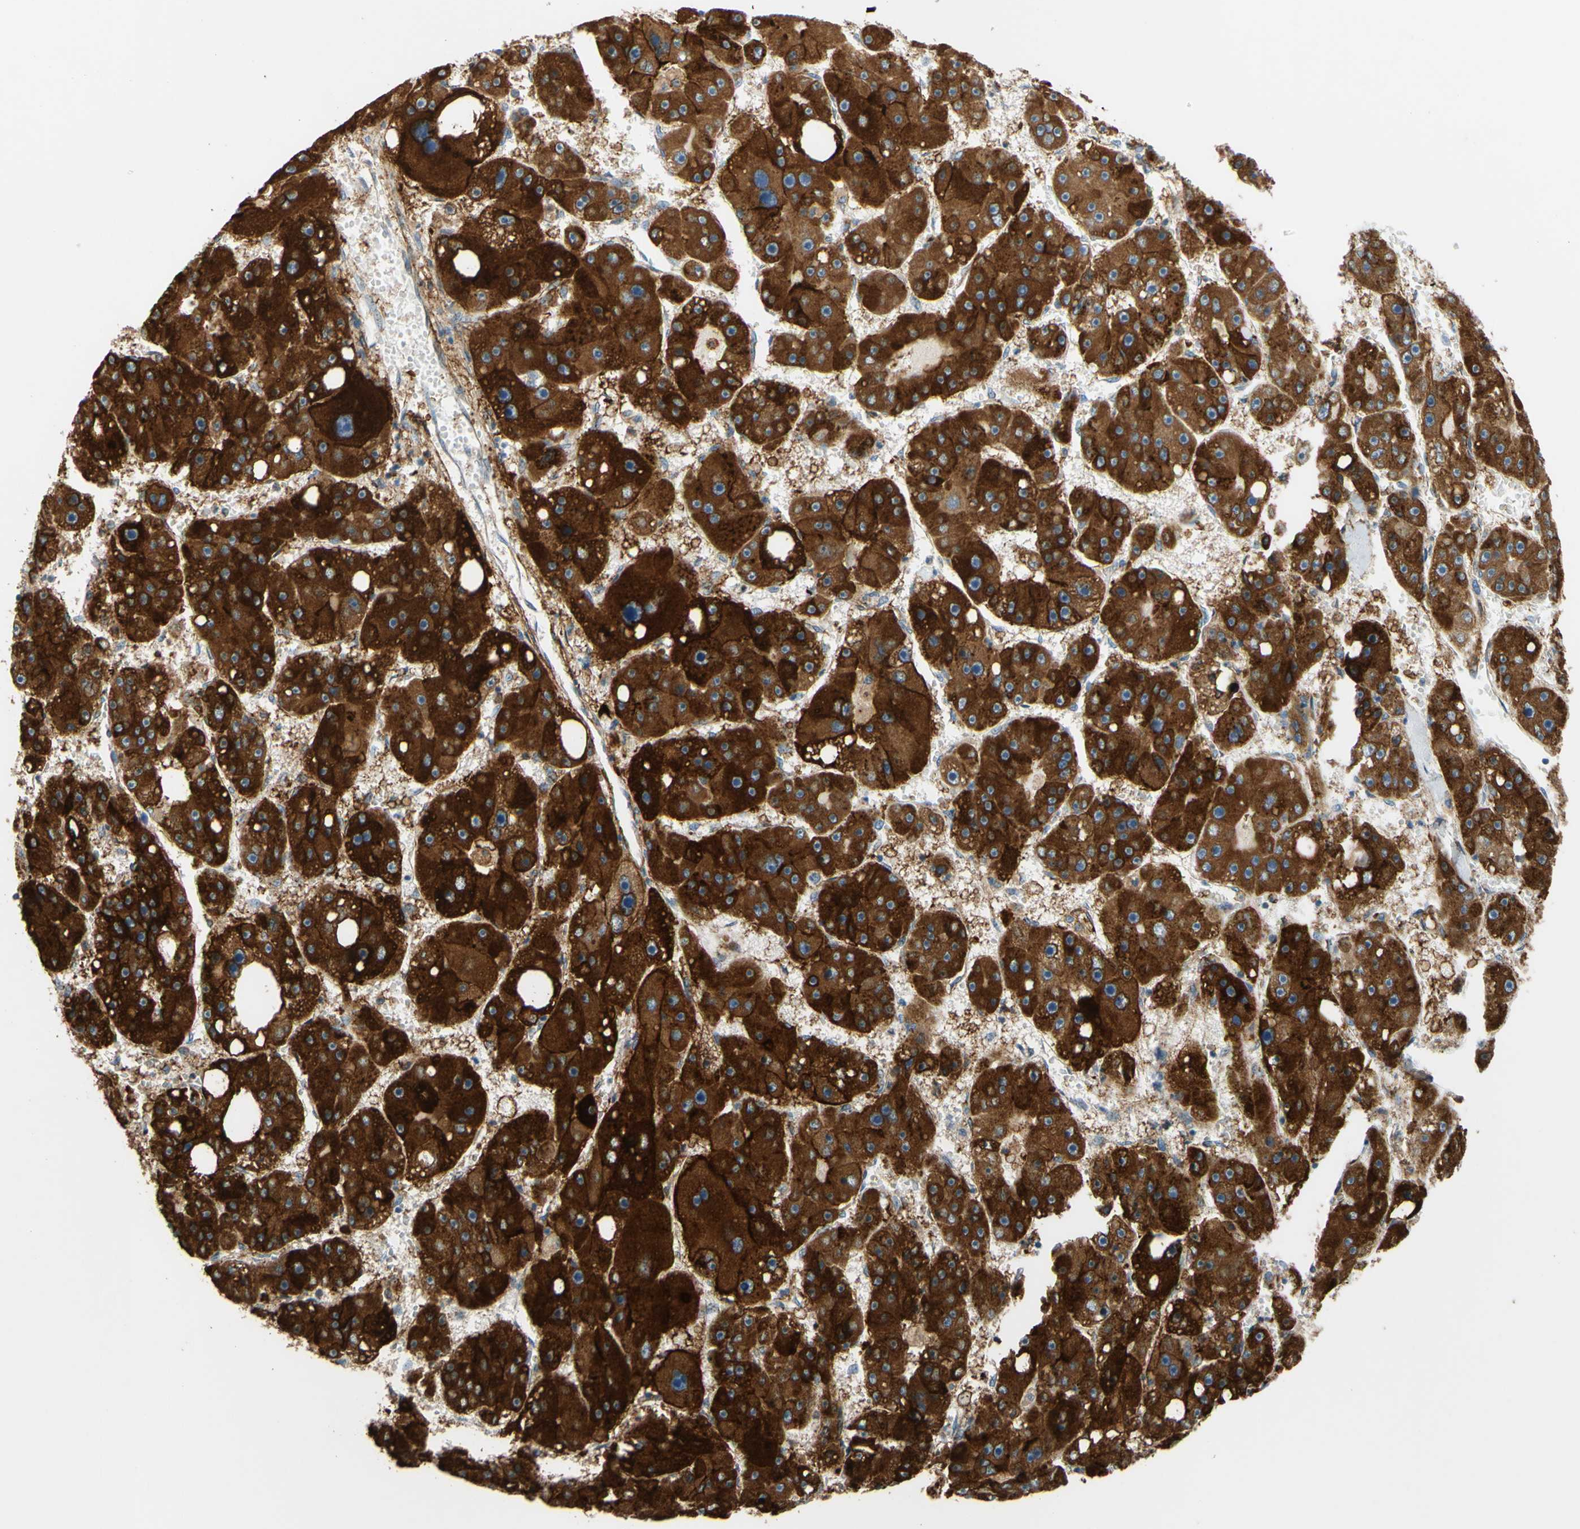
{"staining": {"intensity": "strong", "quantity": ">75%", "location": "cytoplasmic/membranous"}, "tissue": "liver cancer", "cell_type": "Tumor cells", "image_type": "cancer", "snomed": [{"axis": "morphology", "description": "Carcinoma, Hepatocellular, NOS"}, {"axis": "topography", "description": "Liver"}], "caption": "Tumor cells show high levels of strong cytoplasmic/membranous positivity in about >75% of cells in human liver hepatocellular carcinoma.", "gene": "POR", "patient": {"sex": "female", "age": 61}}